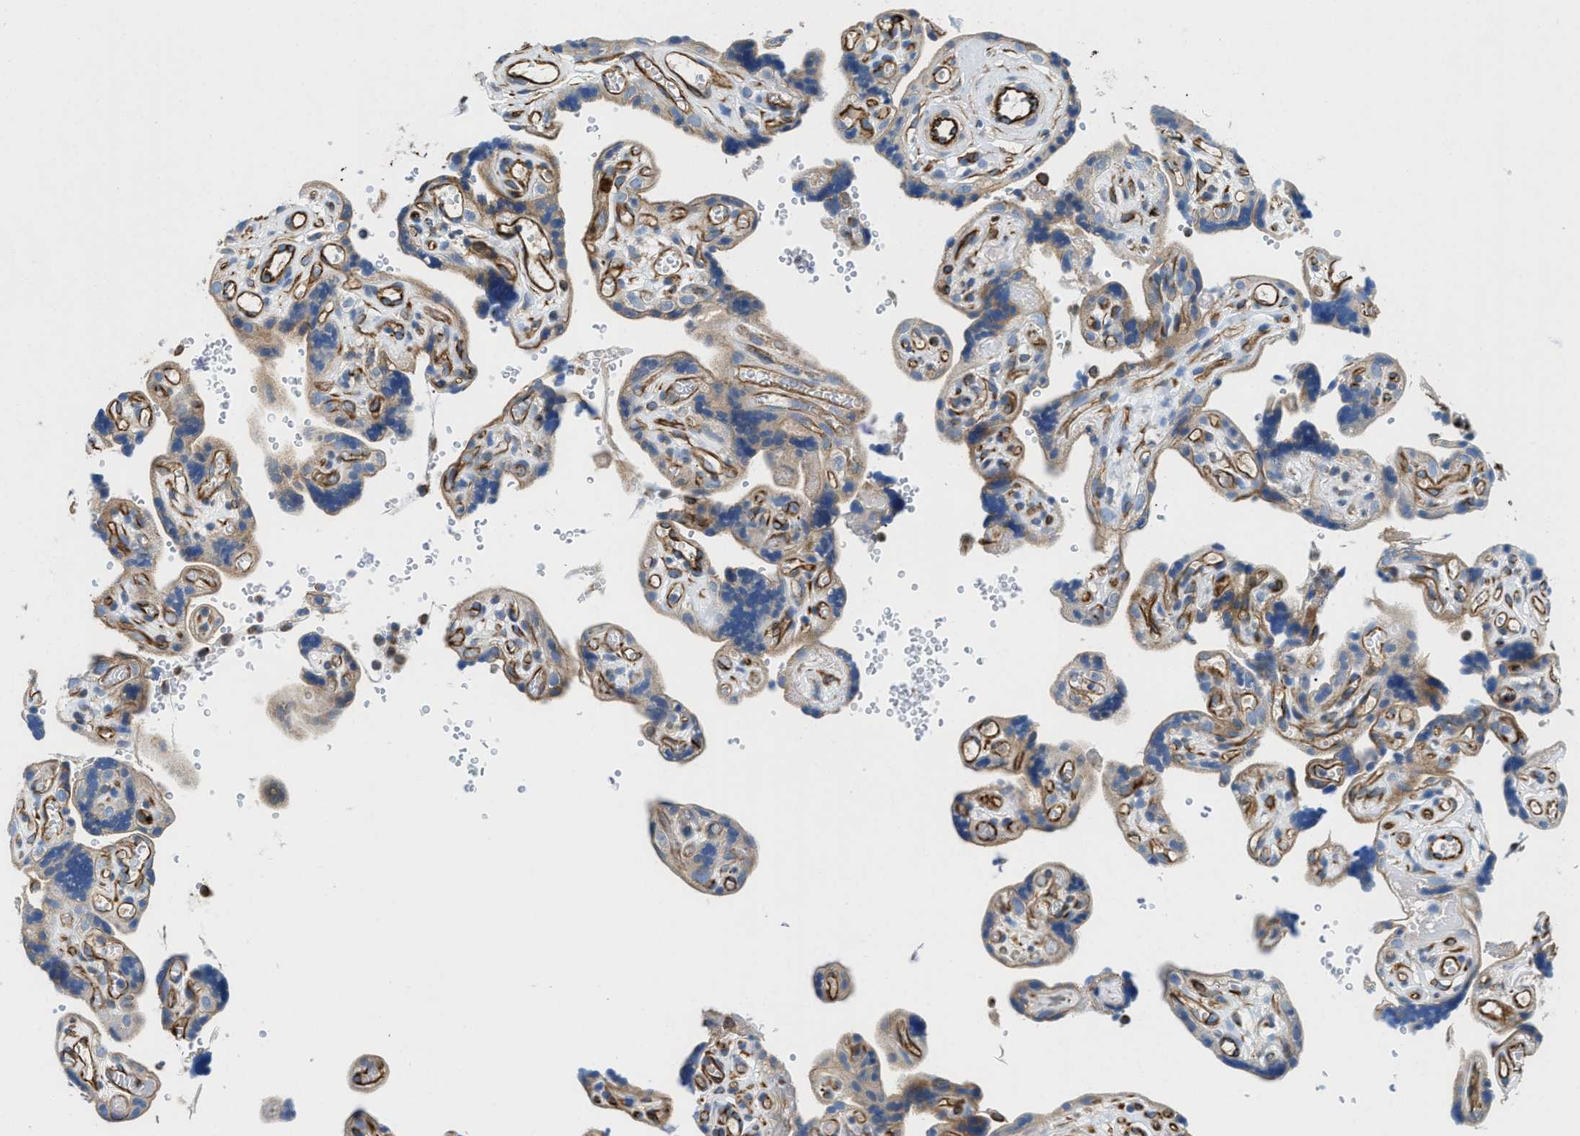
{"staining": {"intensity": "moderate", "quantity": ">75%", "location": "cytoplasmic/membranous"}, "tissue": "placenta", "cell_type": "Trophoblastic cells", "image_type": "normal", "snomed": [{"axis": "morphology", "description": "Normal tissue, NOS"}, {"axis": "topography", "description": "Placenta"}], "caption": "A high-resolution histopathology image shows immunohistochemistry staining of normal placenta, which displays moderate cytoplasmic/membranous expression in about >75% of trophoblastic cells.", "gene": "HSD17B12", "patient": {"sex": "female", "age": 30}}